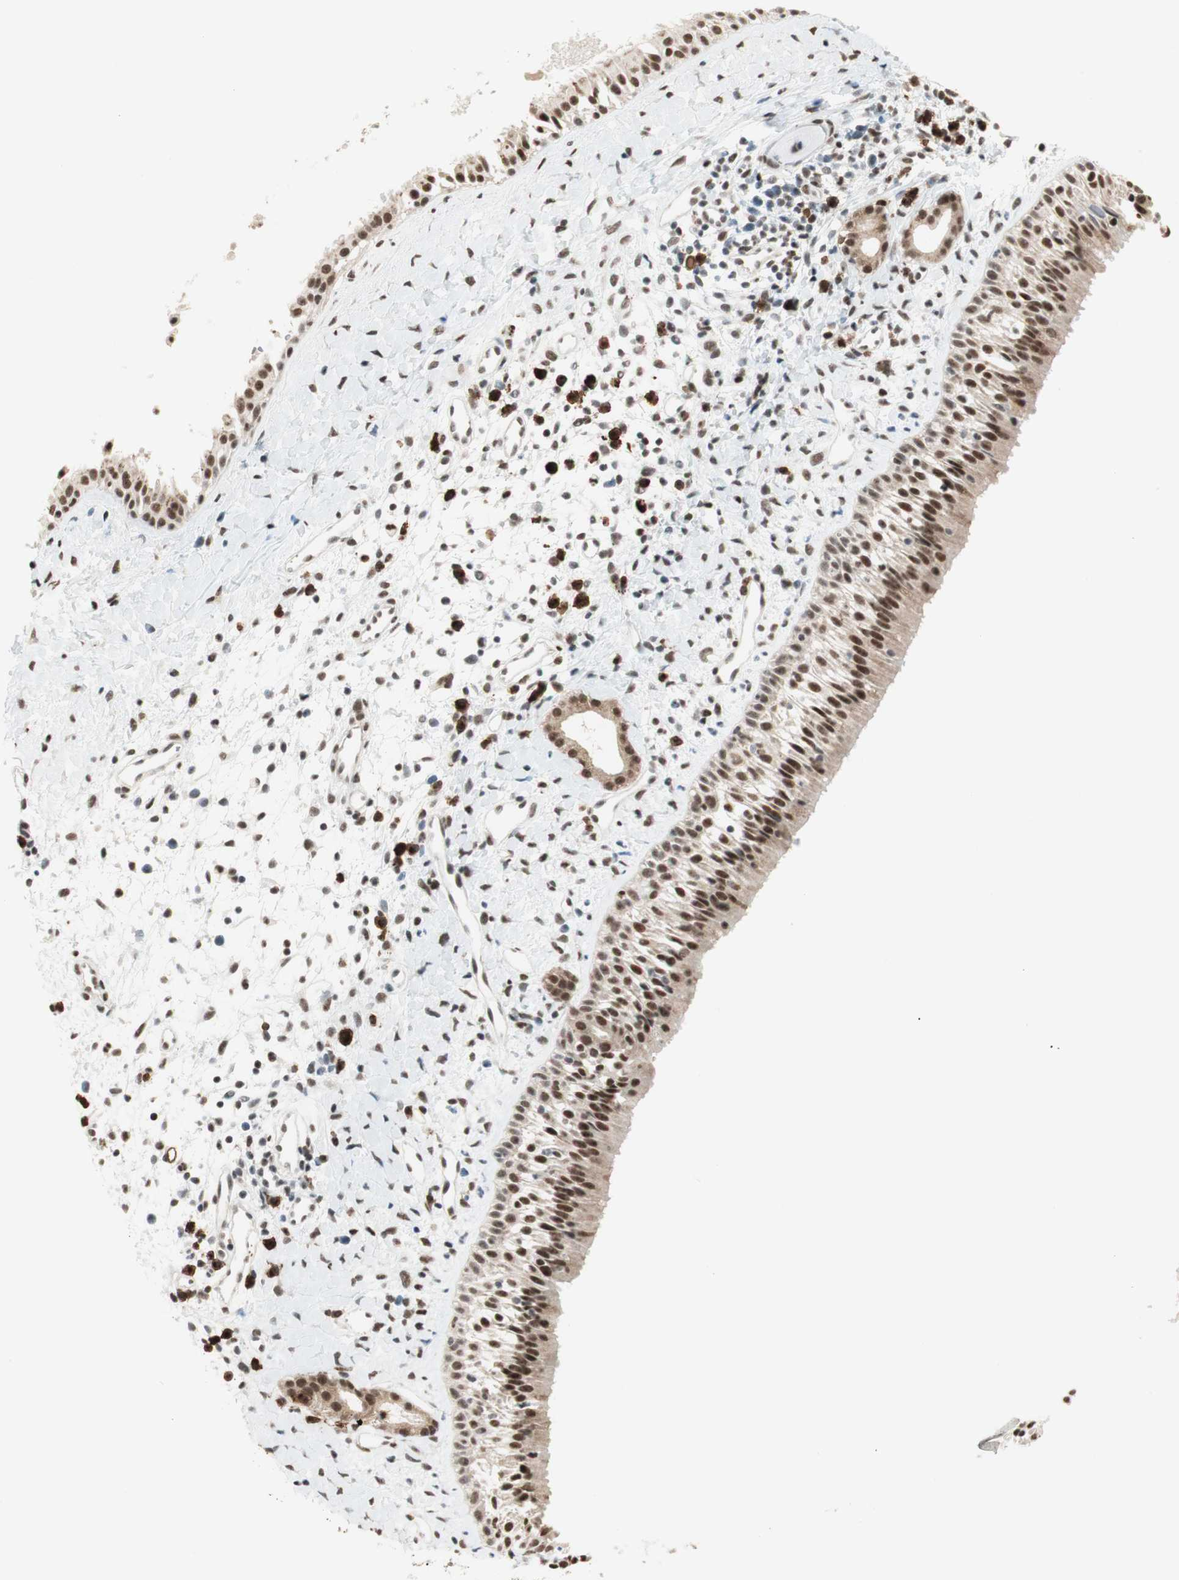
{"staining": {"intensity": "strong", "quantity": ">75%", "location": "nuclear"}, "tissue": "nasopharynx", "cell_type": "Respiratory epithelial cells", "image_type": "normal", "snomed": [{"axis": "morphology", "description": "Normal tissue, NOS"}, {"axis": "topography", "description": "Nasopharynx"}], "caption": "Immunohistochemistry (IHC) staining of normal nasopharynx, which shows high levels of strong nuclear staining in about >75% of respiratory epithelial cells indicating strong nuclear protein positivity. The staining was performed using DAB (brown) for protein detection and nuclei were counterstained in hematoxylin (blue).", "gene": "SMARCE1", "patient": {"sex": "male", "age": 22}}